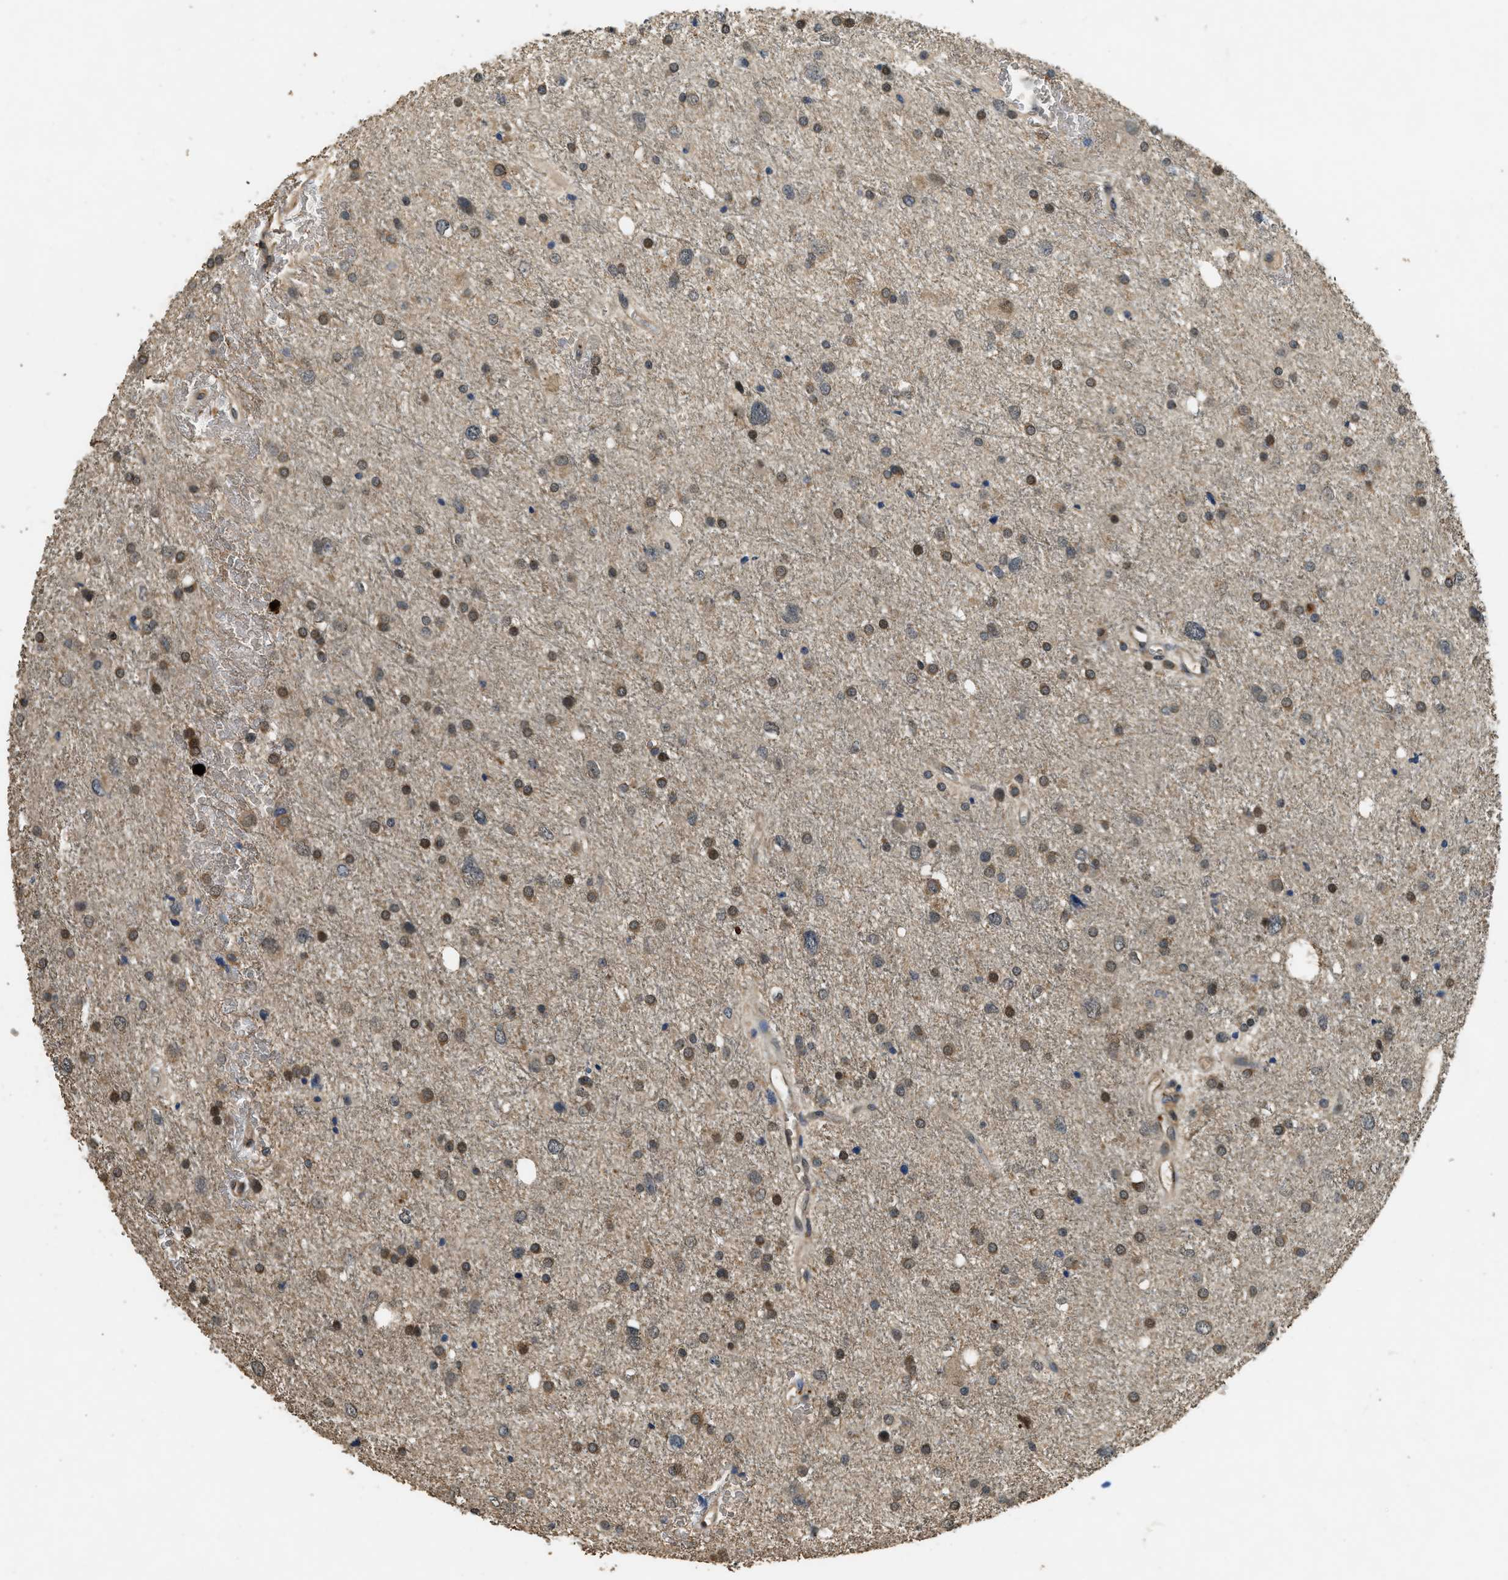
{"staining": {"intensity": "moderate", "quantity": ">75%", "location": "cytoplasmic/membranous"}, "tissue": "glioma", "cell_type": "Tumor cells", "image_type": "cancer", "snomed": [{"axis": "morphology", "description": "Glioma, malignant, Low grade"}, {"axis": "topography", "description": "Brain"}], "caption": "Moderate cytoplasmic/membranous staining is identified in about >75% of tumor cells in malignant glioma (low-grade). Using DAB (3,3'-diaminobenzidine) (brown) and hematoxylin (blue) stains, captured at high magnification using brightfield microscopy.", "gene": "RNF141", "patient": {"sex": "female", "age": 37}}